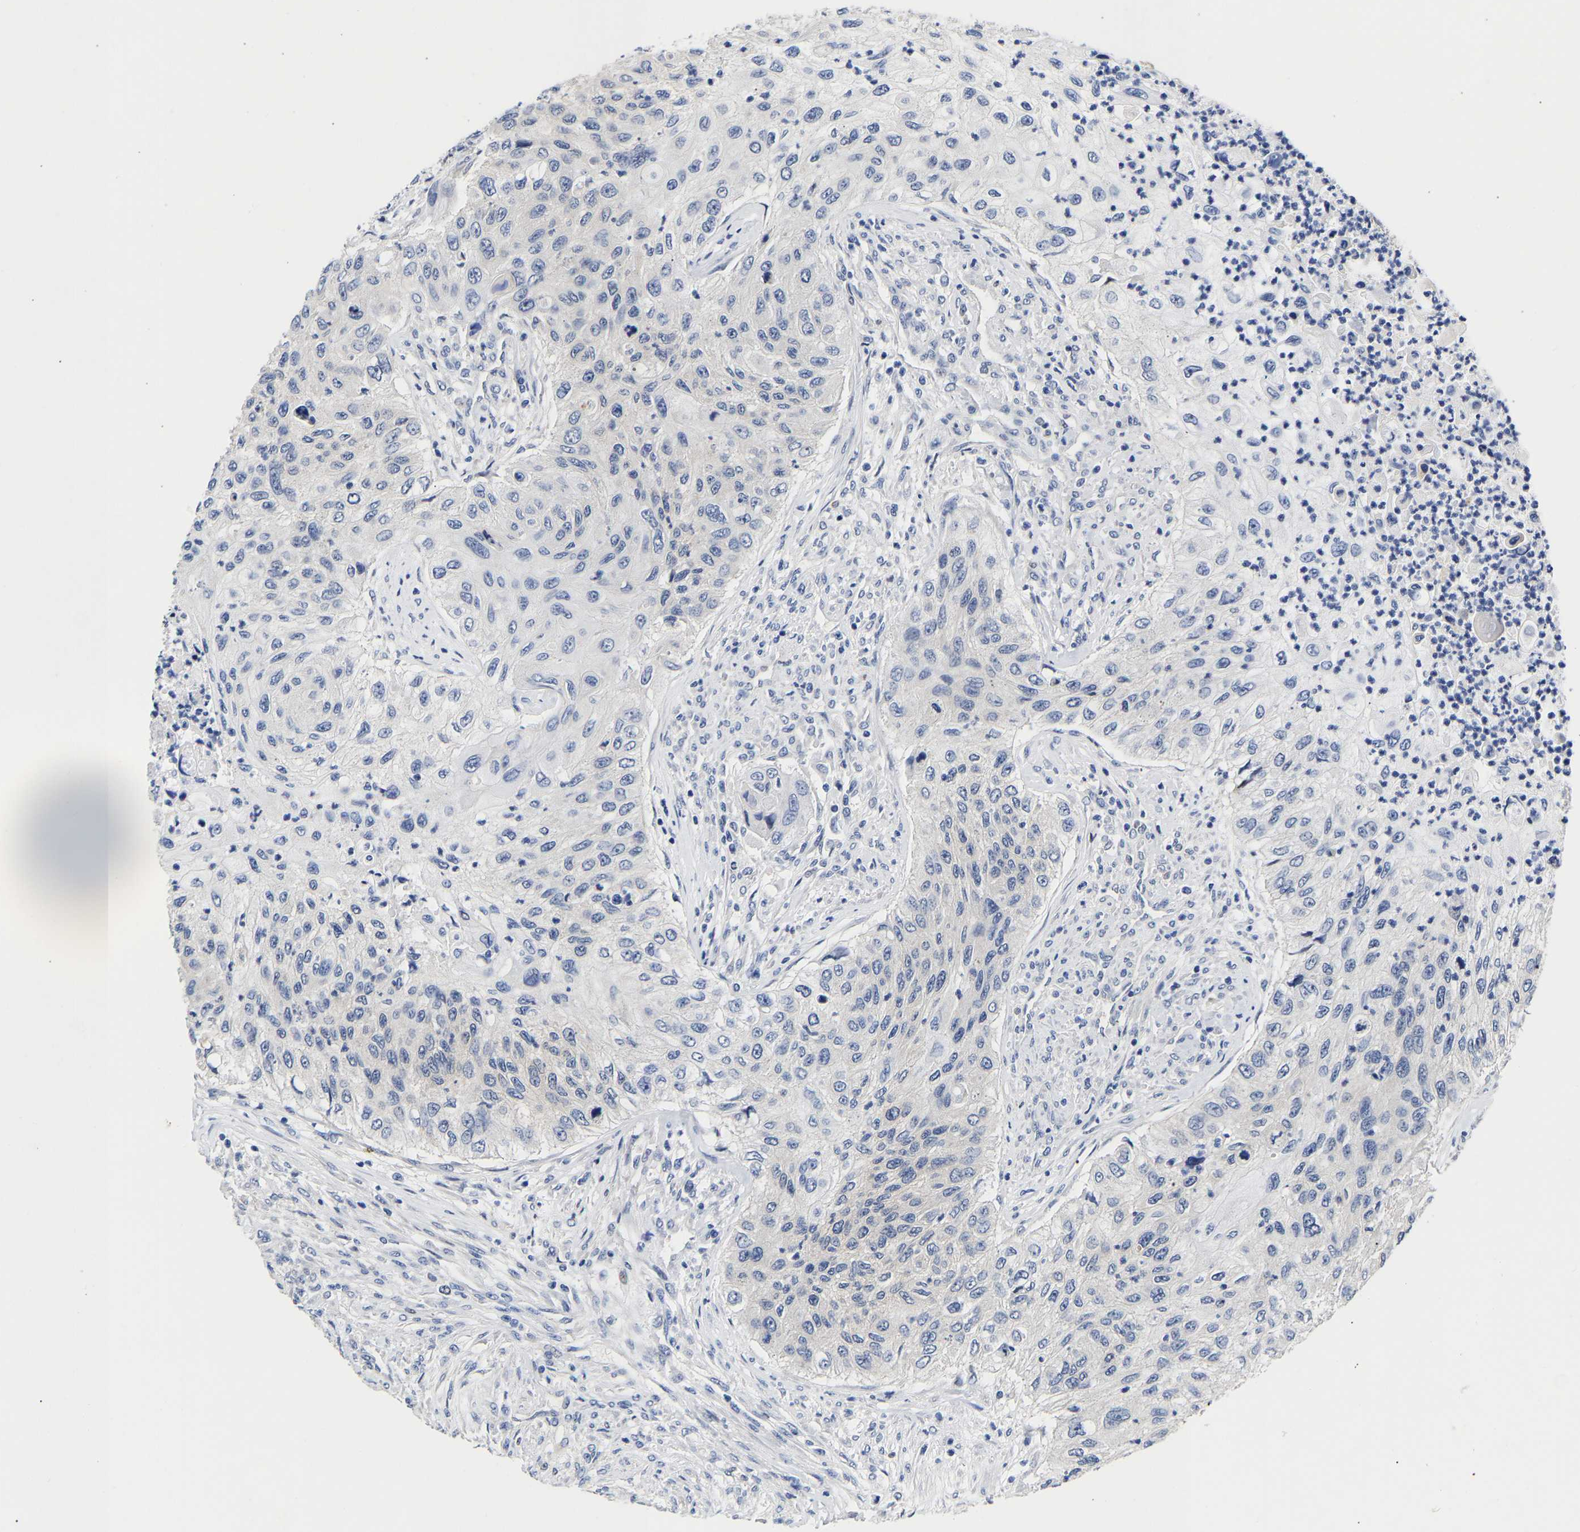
{"staining": {"intensity": "negative", "quantity": "none", "location": "none"}, "tissue": "urothelial cancer", "cell_type": "Tumor cells", "image_type": "cancer", "snomed": [{"axis": "morphology", "description": "Urothelial carcinoma, High grade"}, {"axis": "topography", "description": "Urinary bladder"}], "caption": "A micrograph of urothelial carcinoma (high-grade) stained for a protein displays no brown staining in tumor cells.", "gene": "CCDC6", "patient": {"sex": "female", "age": 60}}